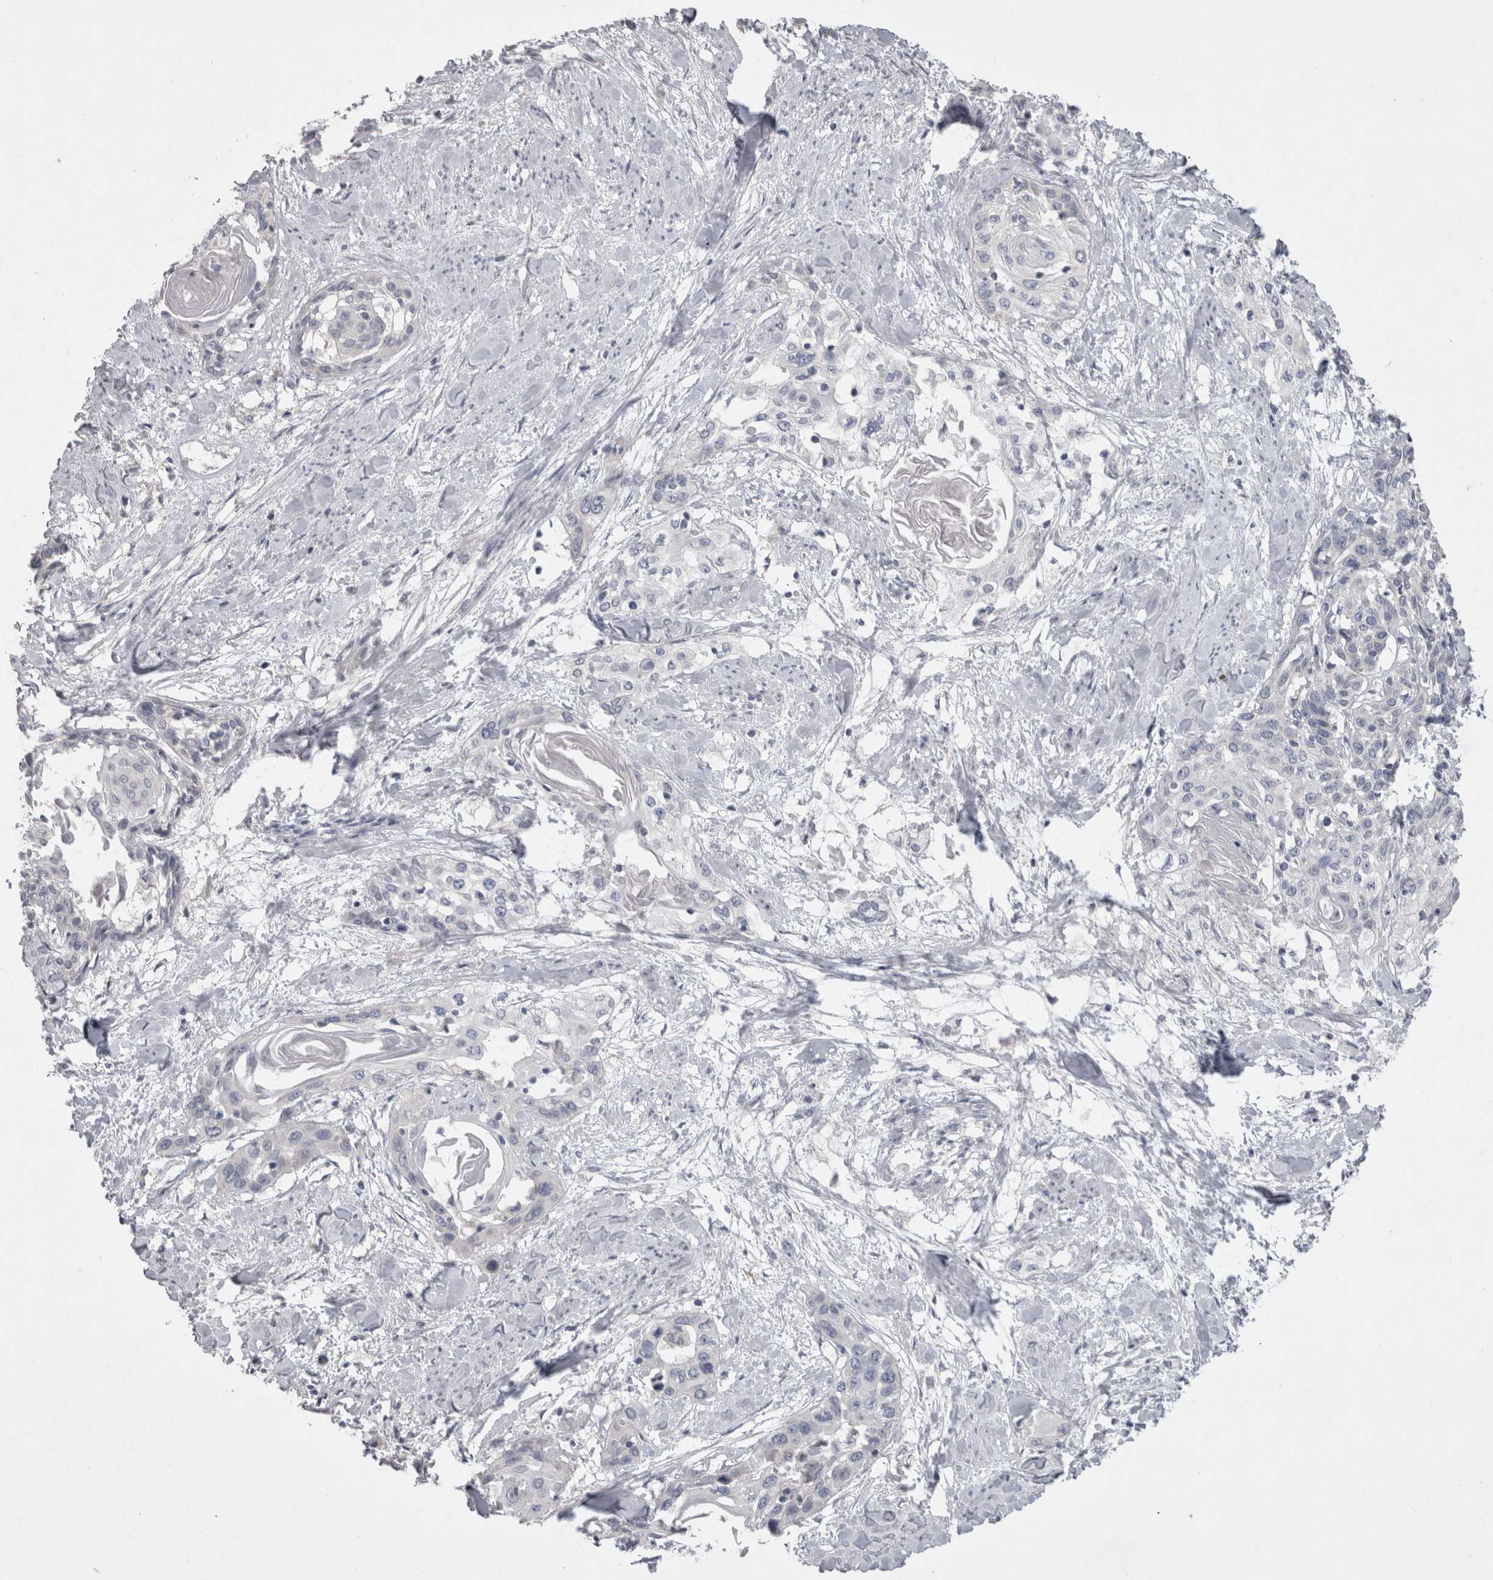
{"staining": {"intensity": "negative", "quantity": "none", "location": "none"}, "tissue": "cervical cancer", "cell_type": "Tumor cells", "image_type": "cancer", "snomed": [{"axis": "morphology", "description": "Squamous cell carcinoma, NOS"}, {"axis": "topography", "description": "Cervix"}], "caption": "High magnification brightfield microscopy of cervical cancer (squamous cell carcinoma) stained with DAB (3,3'-diaminobenzidine) (brown) and counterstained with hematoxylin (blue): tumor cells show no significant expression. Brightfield microscopy of immunohistochemistry (IHC) stained with DAB (brown) and hematoxylin (blue), captured at high magnification.", "gene": "LRRC40", "patient": {"sex": "female", "age": 57}}